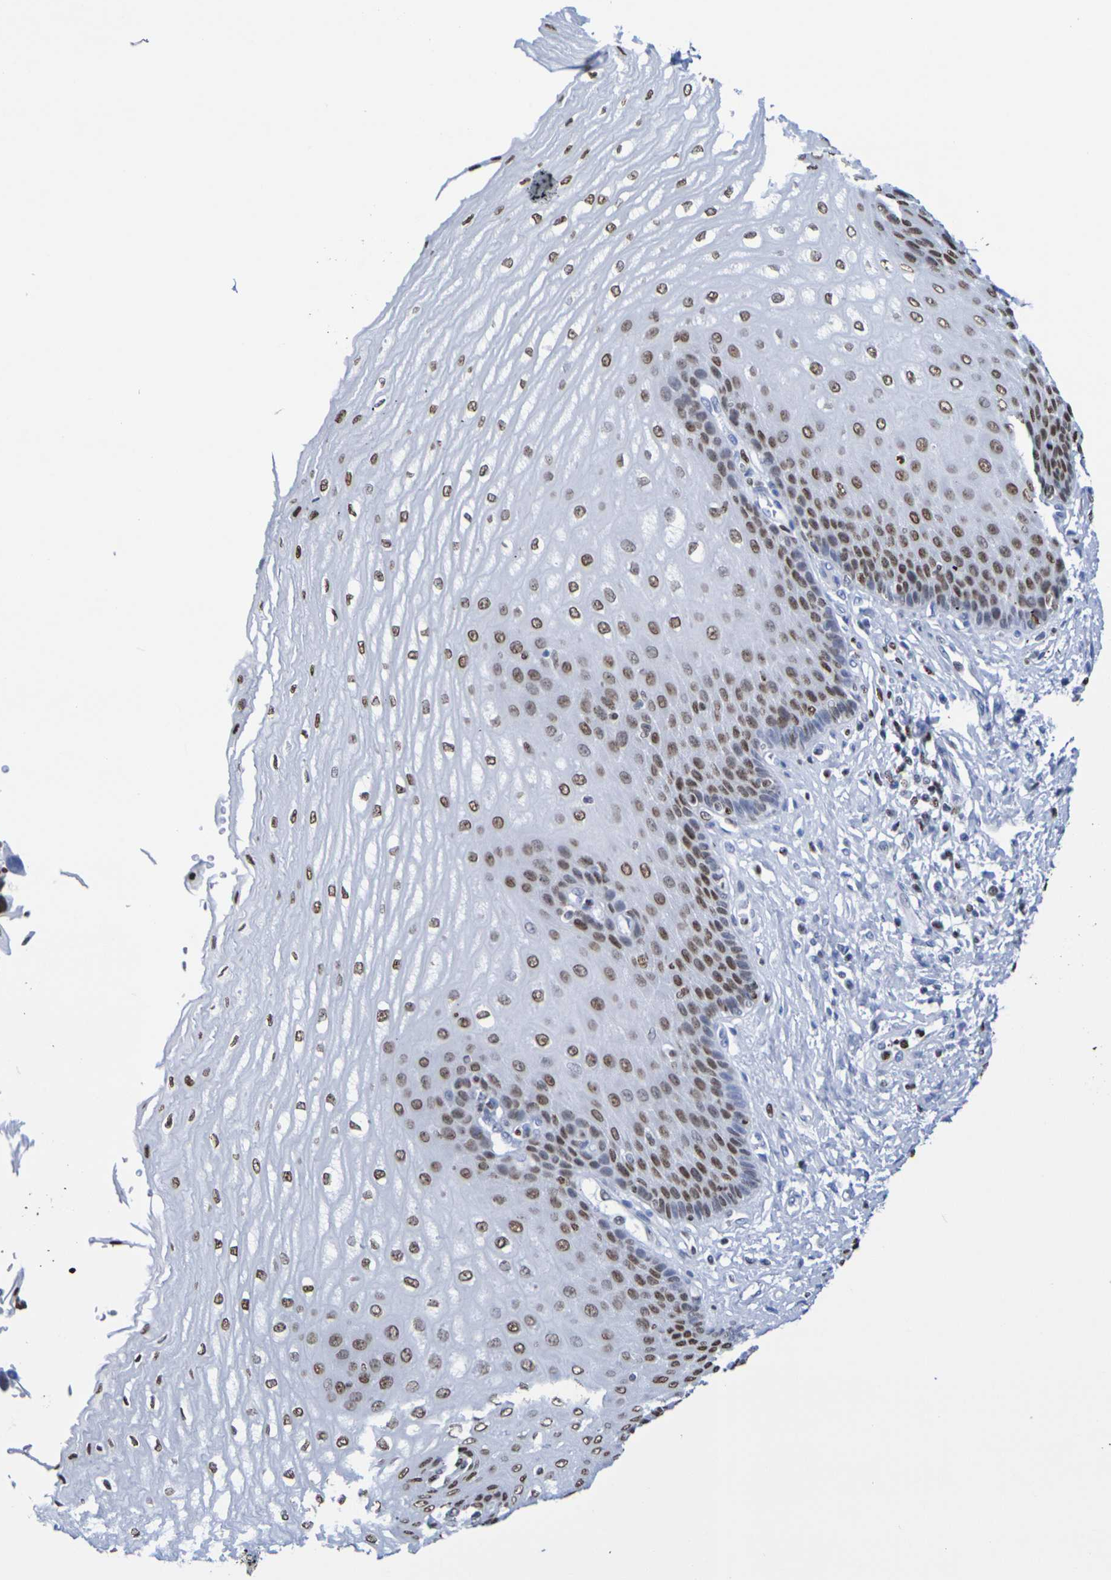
{"staining": {"intensity": "moderate", "quantity": ">75%", "location": "nuclear"}, "tissue": "esophagus", "cell_type": "Squamous epithelial cells", "image_type": "normal", "snomed": [{"axis": "morphology", "description": "Normal tissue, NOS"}, {"axis": "topography", "description": "Esophagus"}], "caption": "This image exhibits unremarkable esophagus stained with immunohistochemistry (IHC) to label a protein in brown. The nuclear of squamous epithelial cells show moderate positivity for the protein. Nuclei are counter-stained blue.", "gene": "H1", "patient": {"sex": "male", "age": 54}}